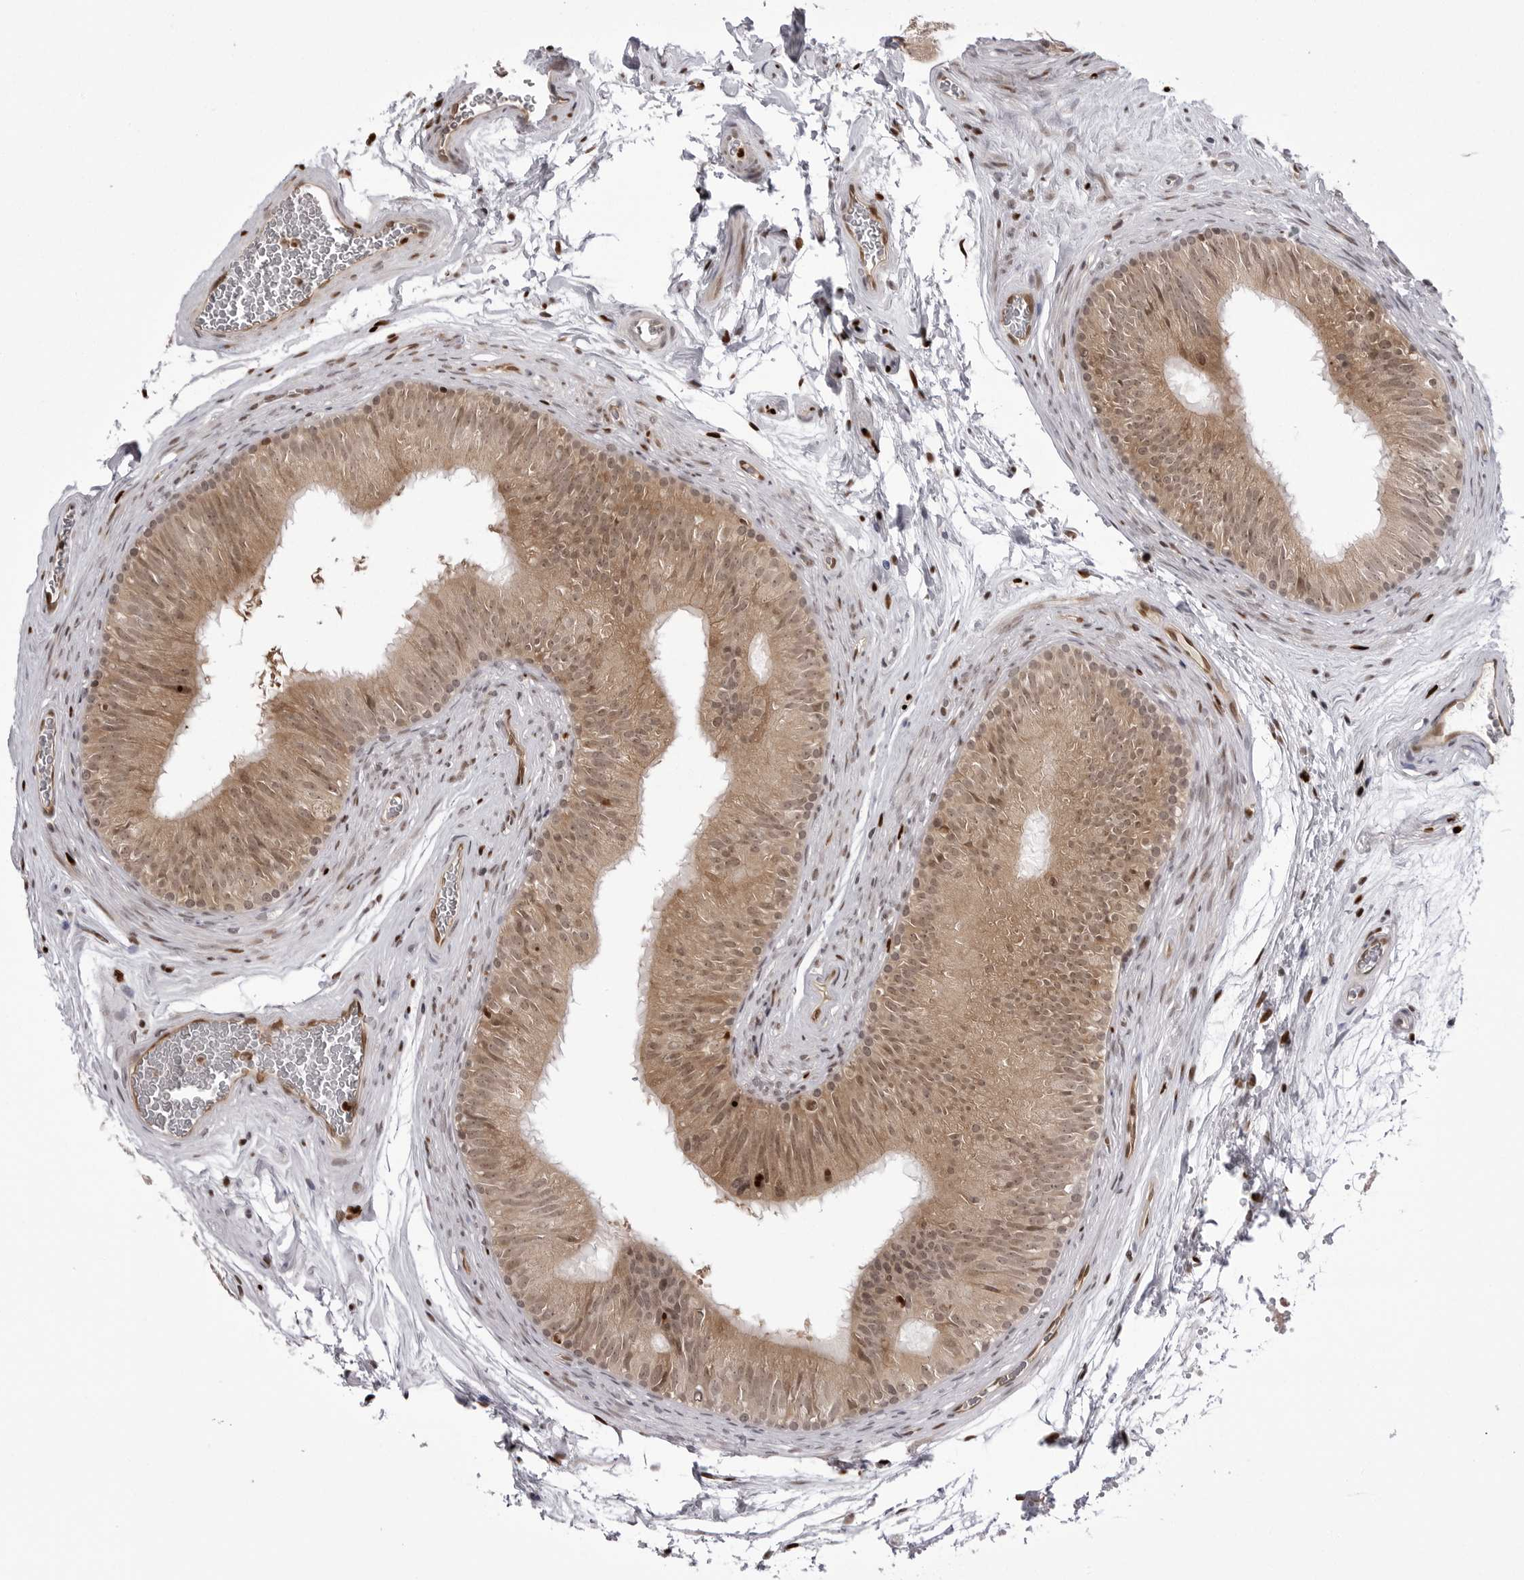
{"staining": {"intensity": "moderate", "quantity": ">75%", "location": "cytoplasmic/membranous,nuclear"}, "tissue": "epididymis", "cell_type": "Glandular cells", "image_type": "normal", "snomed": [{"axis": "morphology", "description": "Normal tissue, NOS"}, {"axis": "topography", "description": "Epididymis"}], "caption": "Immunohistochemical staining of benign human epididymis exhibits moderate cytoplasmic/membranous,nuclear protein positivity in approximately >75% of glandular cells.", "gene": "PTK2B", "patient": {"sex": "male", "age": 36}}